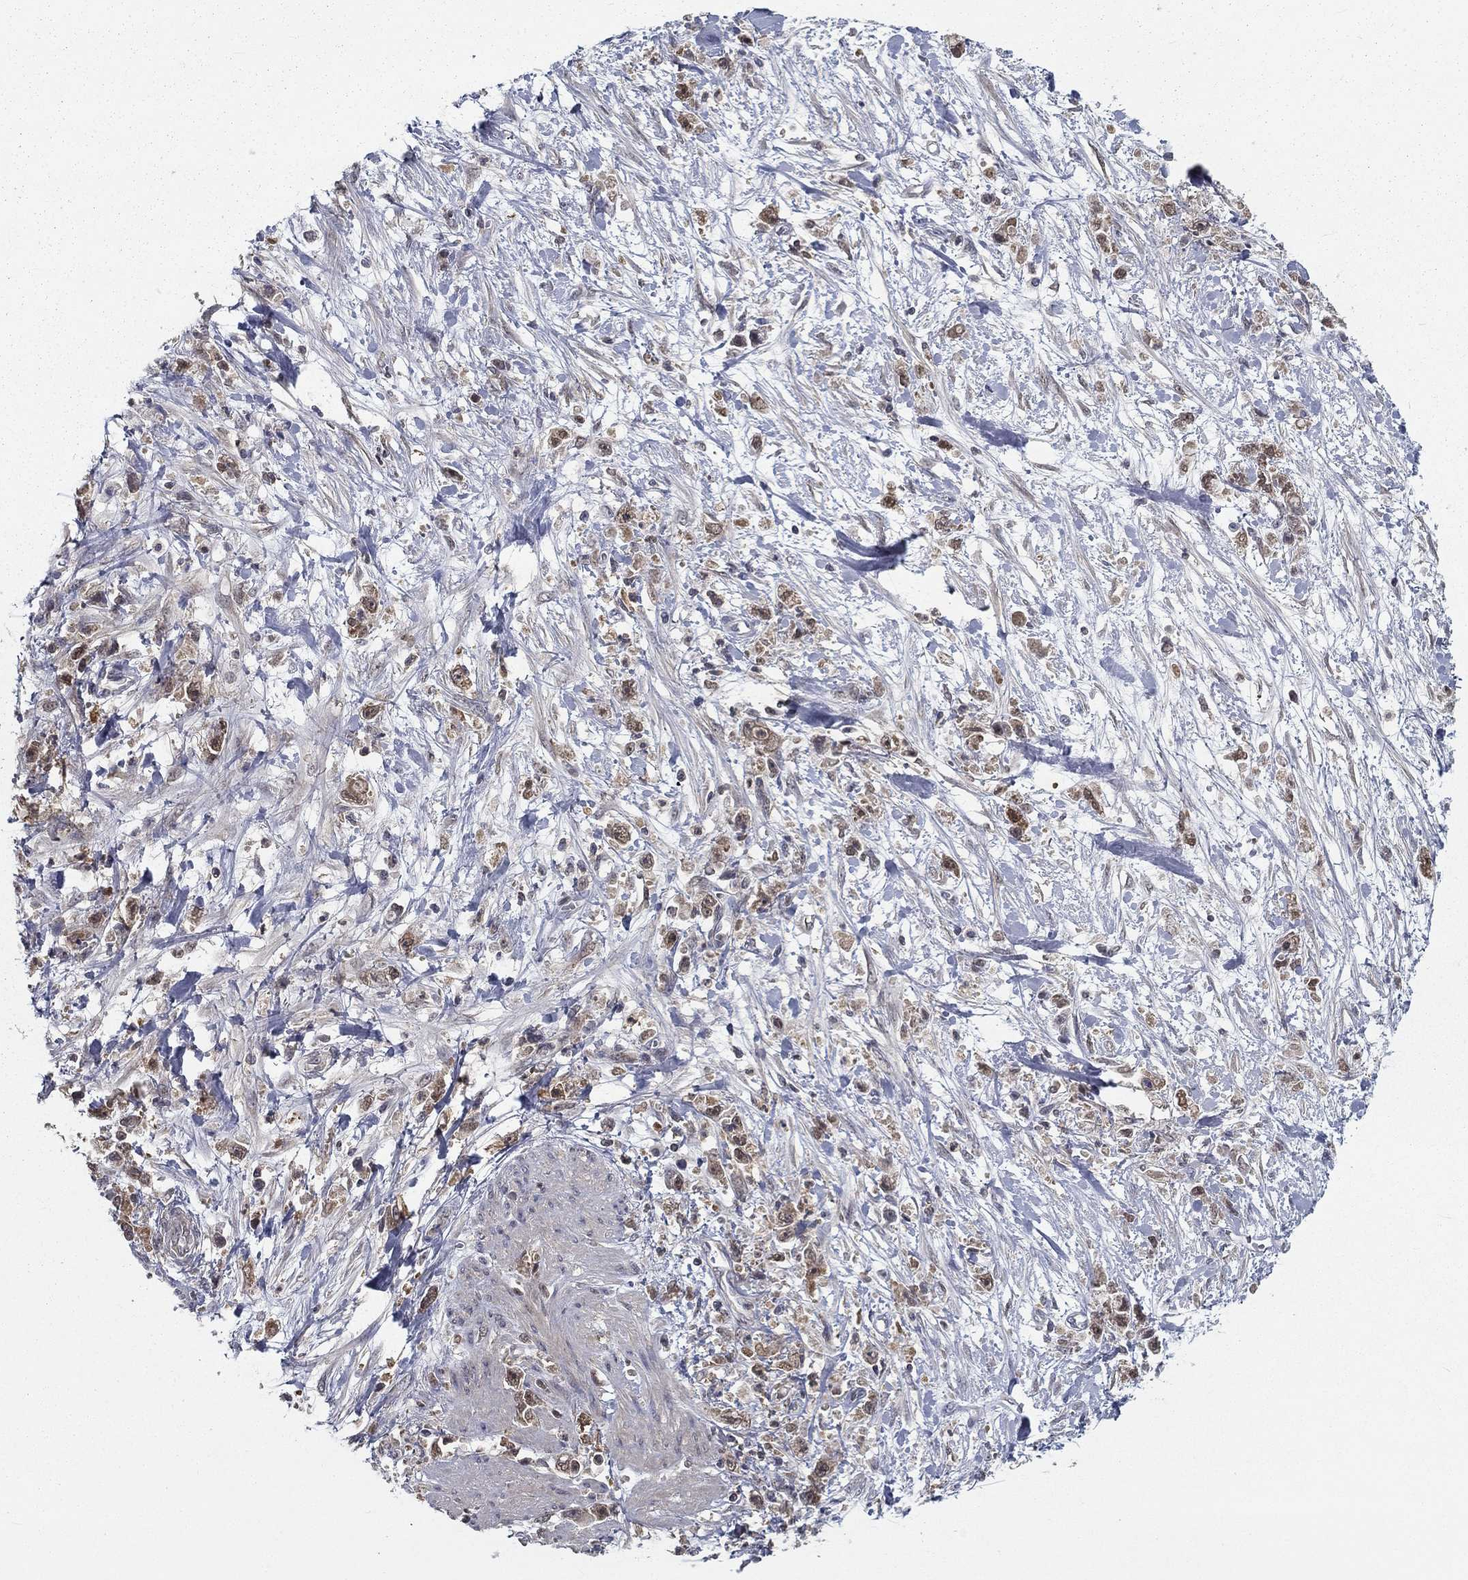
{"staining": {"intensity": "moderate", "quantity": "25%-75%", "location": "cytoplasmic/membranous"}, "tissue": "stomach cancer", "cell_type": "Tumor cells", "image_type": "cancer", "snomed": [{"axis": "morphology", "description": "Adenocarcinoma, NOS"}, {"axis": "topography", "description": "Stomach"}], "caption": "There is medium levels of moderate cytoplasmic/membranous expression in tumor cells of adenocarcinoma (stomach), as demonstrated by immunohistochemical staining (brown color).", "gene": "NIT2", "patient": {"sex": "female", "age": 59}}